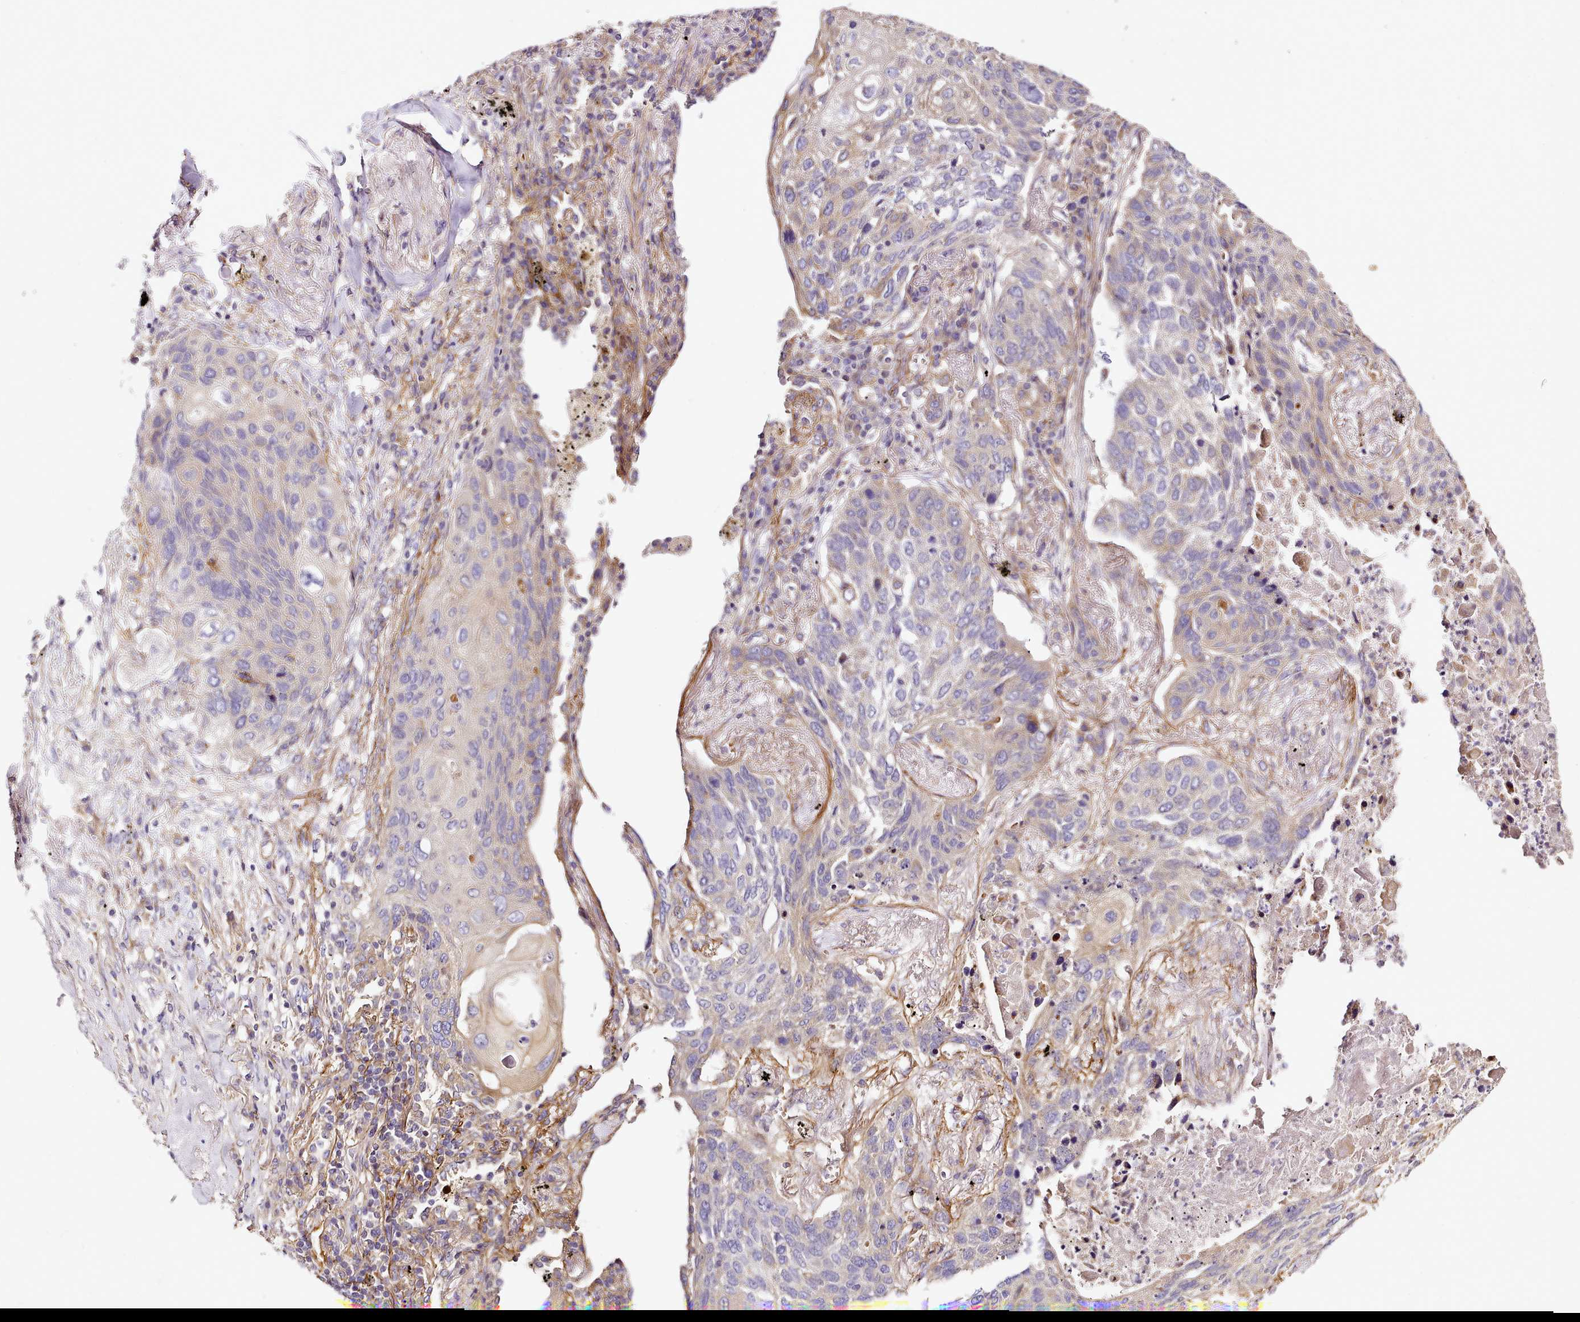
{"staining": {"intensity": "weak", "quantity": "<25%", "location": "cytoplasmic/membranous"}, "tissue": "lung cancer", "cell_type": "Tumor cells", "image_type": "cancer", "snomed": [{"axis": "morphology", "description": "Squamous cell carcinoma, NOS"}, {"axis": "topography", "description": "Lung"}], "caption": "IHC of human lung cancer (squamous cell carcinoma) exhibits no expression in tumor cells.", "gene": "NBPF1", "patient": {"sex": "female", "age": 63}}